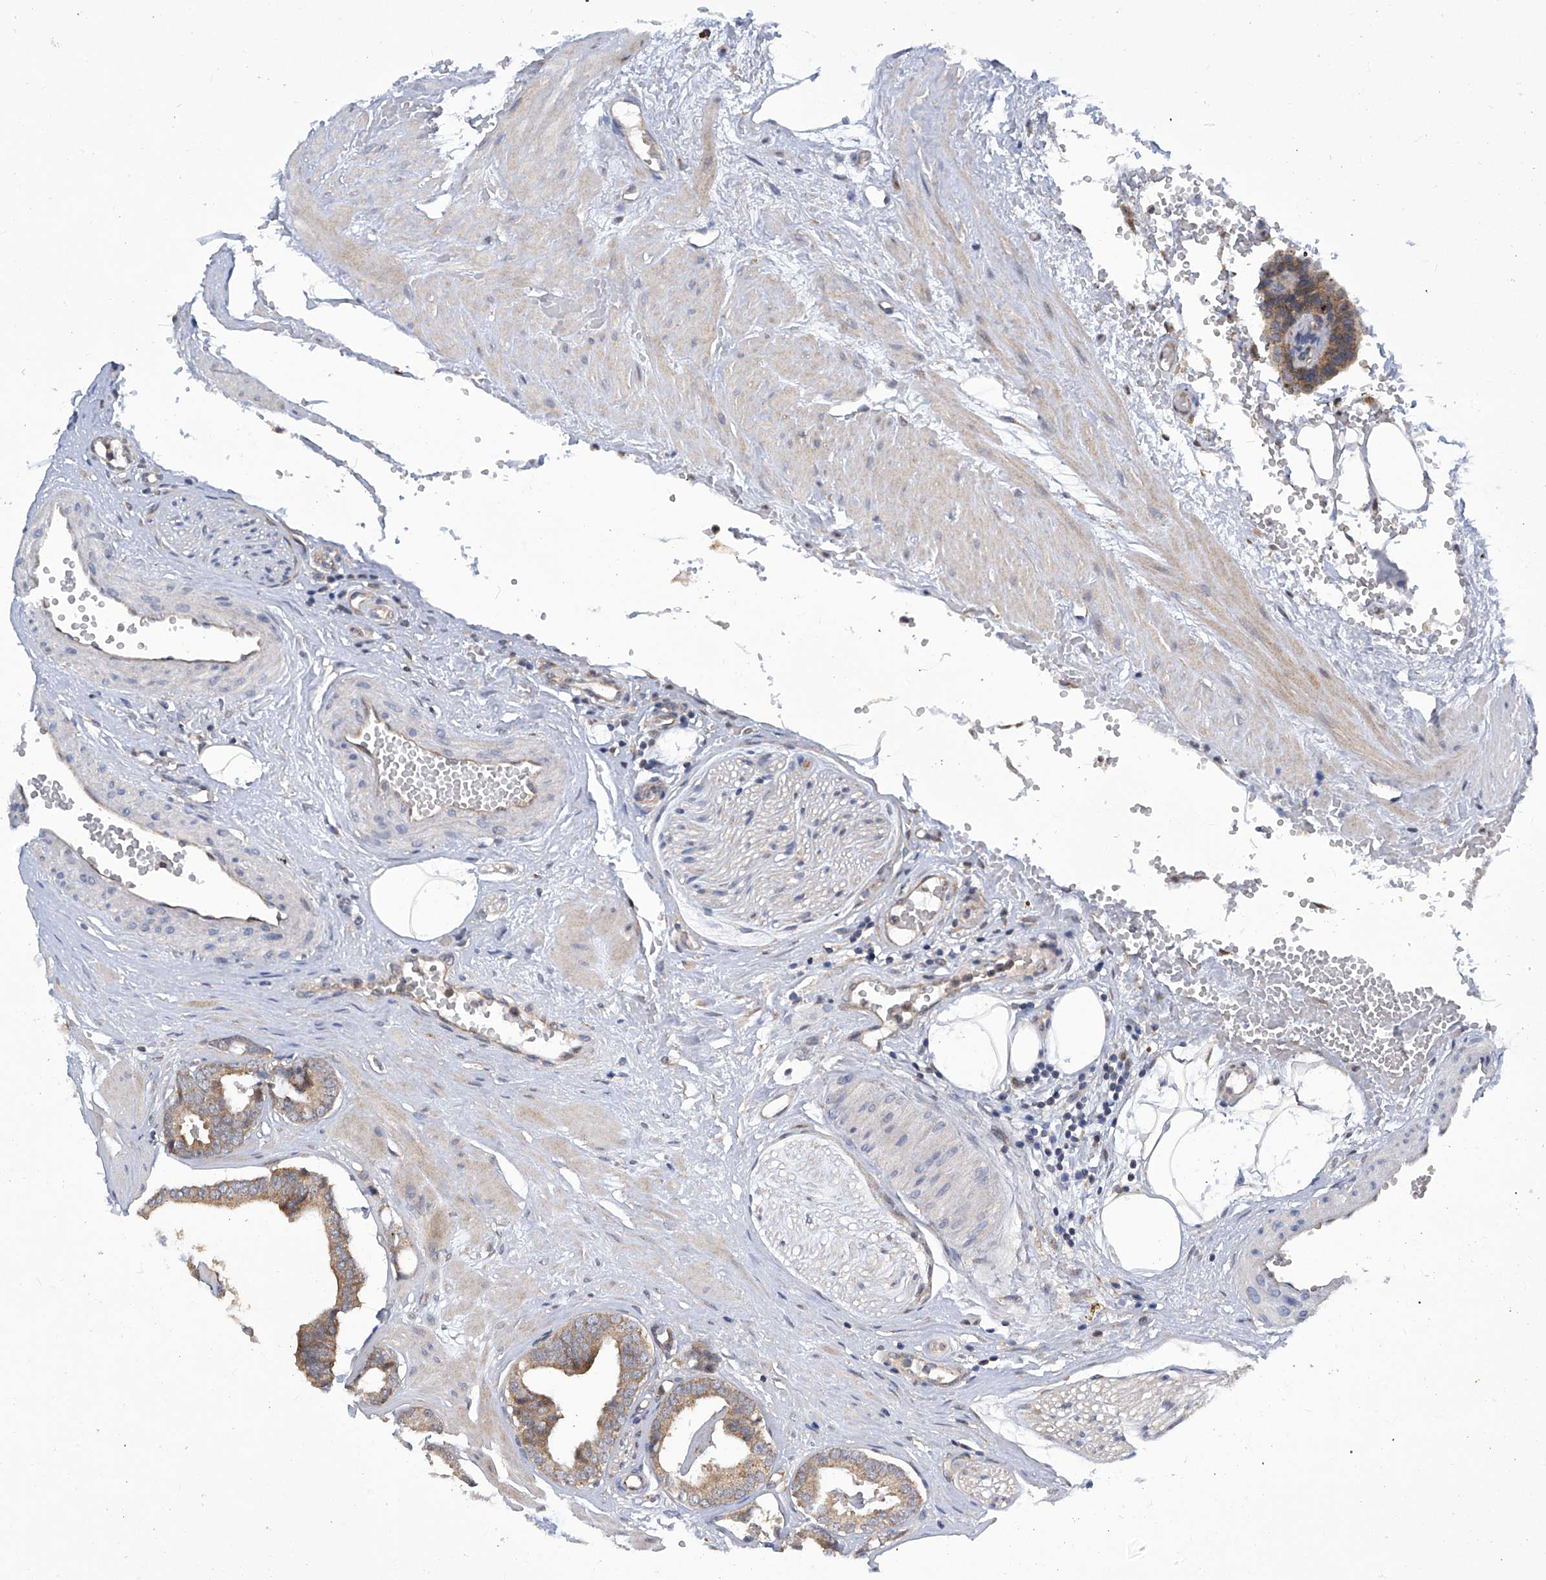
{"staining": {"intensity": "weak", "quantity": ">75%", "location": "cytoplasmic/membranous"}, "tissue": "prostate cancer", "cell_type": "Tumor cells", "image_type": "cancer", "snomed": [{"axis": "morphology", "description": "Adenocarcinoma, Low grade"}, {"axis": "topography", "description": "Prostate"}], "caption": "Immunohistochemical staining of low-grade adenocarcinoma (prostate) demonstrates low levels of weak cytoplasmic/membranous protein staining in about >75% of tumor cells. (DAB IHC with brightfield microscopy, high magnification).", "gene": "CISH", "patient": {"sex": "male", "age": 53}}